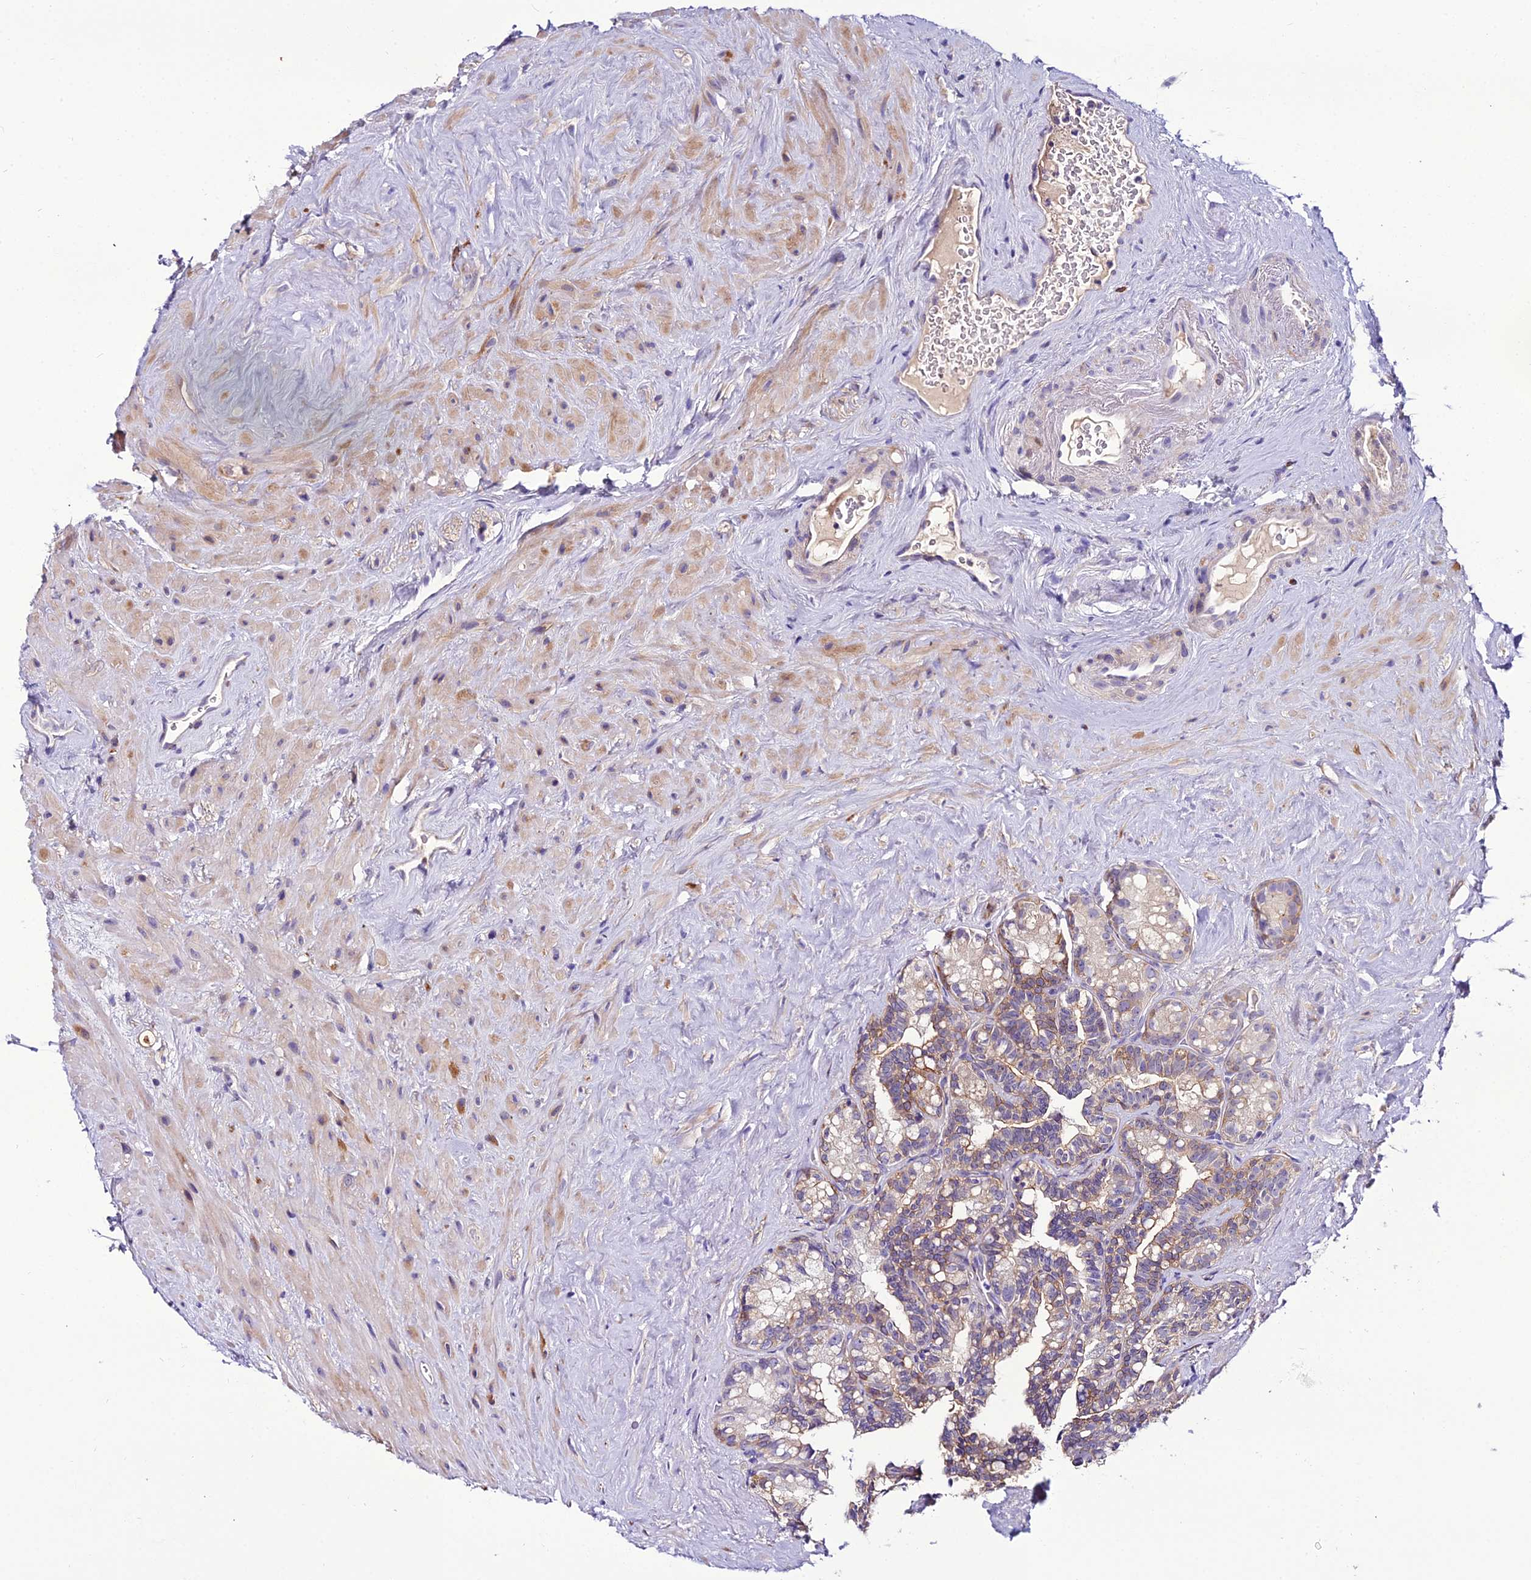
{"staining": {"intensity": "moderate", "quantity": "<25%", "location": "cytoplasmic/membranous"}, "tissue": "seminal vesicle", "cell_type": "Glandular cells", "image_type": "normal", "snomed": [{"axis": "morphology", "description": "Normal tissue, NOS"}, {"axis": "topography", "description": "Prostate"}, {"axis": "topography", "description": "Seminal veicle"}], "caption": "Protein positivity by immunohistochemistry demonstrates moderate cytoplasmic/membranous expression in approximately <25% of glandular cells in benign seminal vesicle. The protein is shown in brown color, while the nuclei are stained blue.", "gene": "MB21D2", "patient": {"sex": "male", "age": 79}}